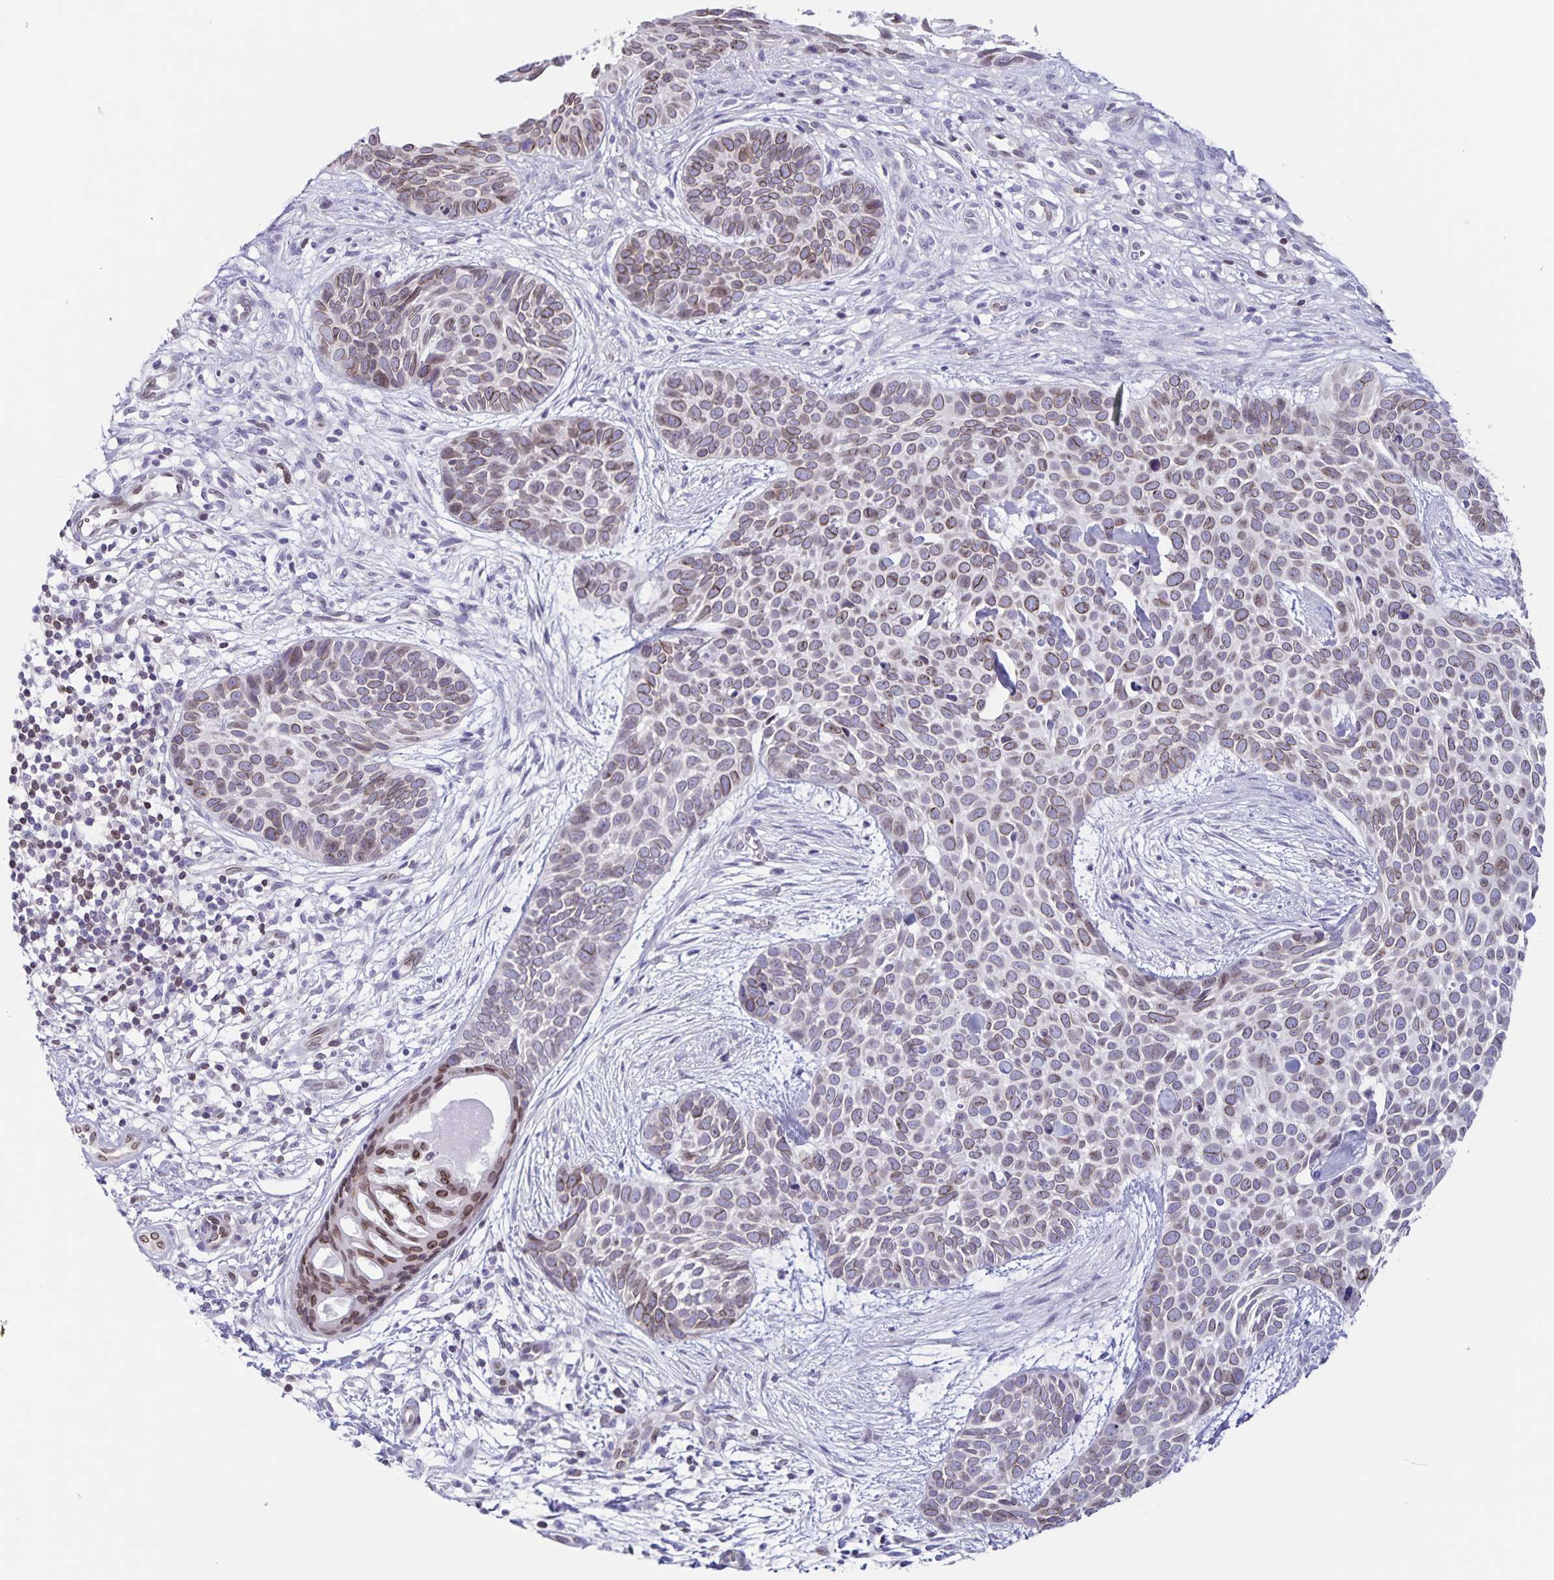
{"staining": {"intensity": "weak", "quantity": "25%-75%", "location": "cytoplasmic/membranous,nuclear"}, "tissue": "skin cancer", "cell_type": "Tumor cells", "image_type": "cancer", "snomed": [{"axis": "morphology", "description": "Basal cell carcinoma"}, {"axis": "topography", "description": "Skin"}], "caption": "Tumor cells display low levels of weak cytoplasmic/membranous and nuclear staining in approximately 25%-75% of cells in human basal cell carcinoma (skin).", "gene": "SYNE2", "patient": {"sex": "male", "age": 69}}